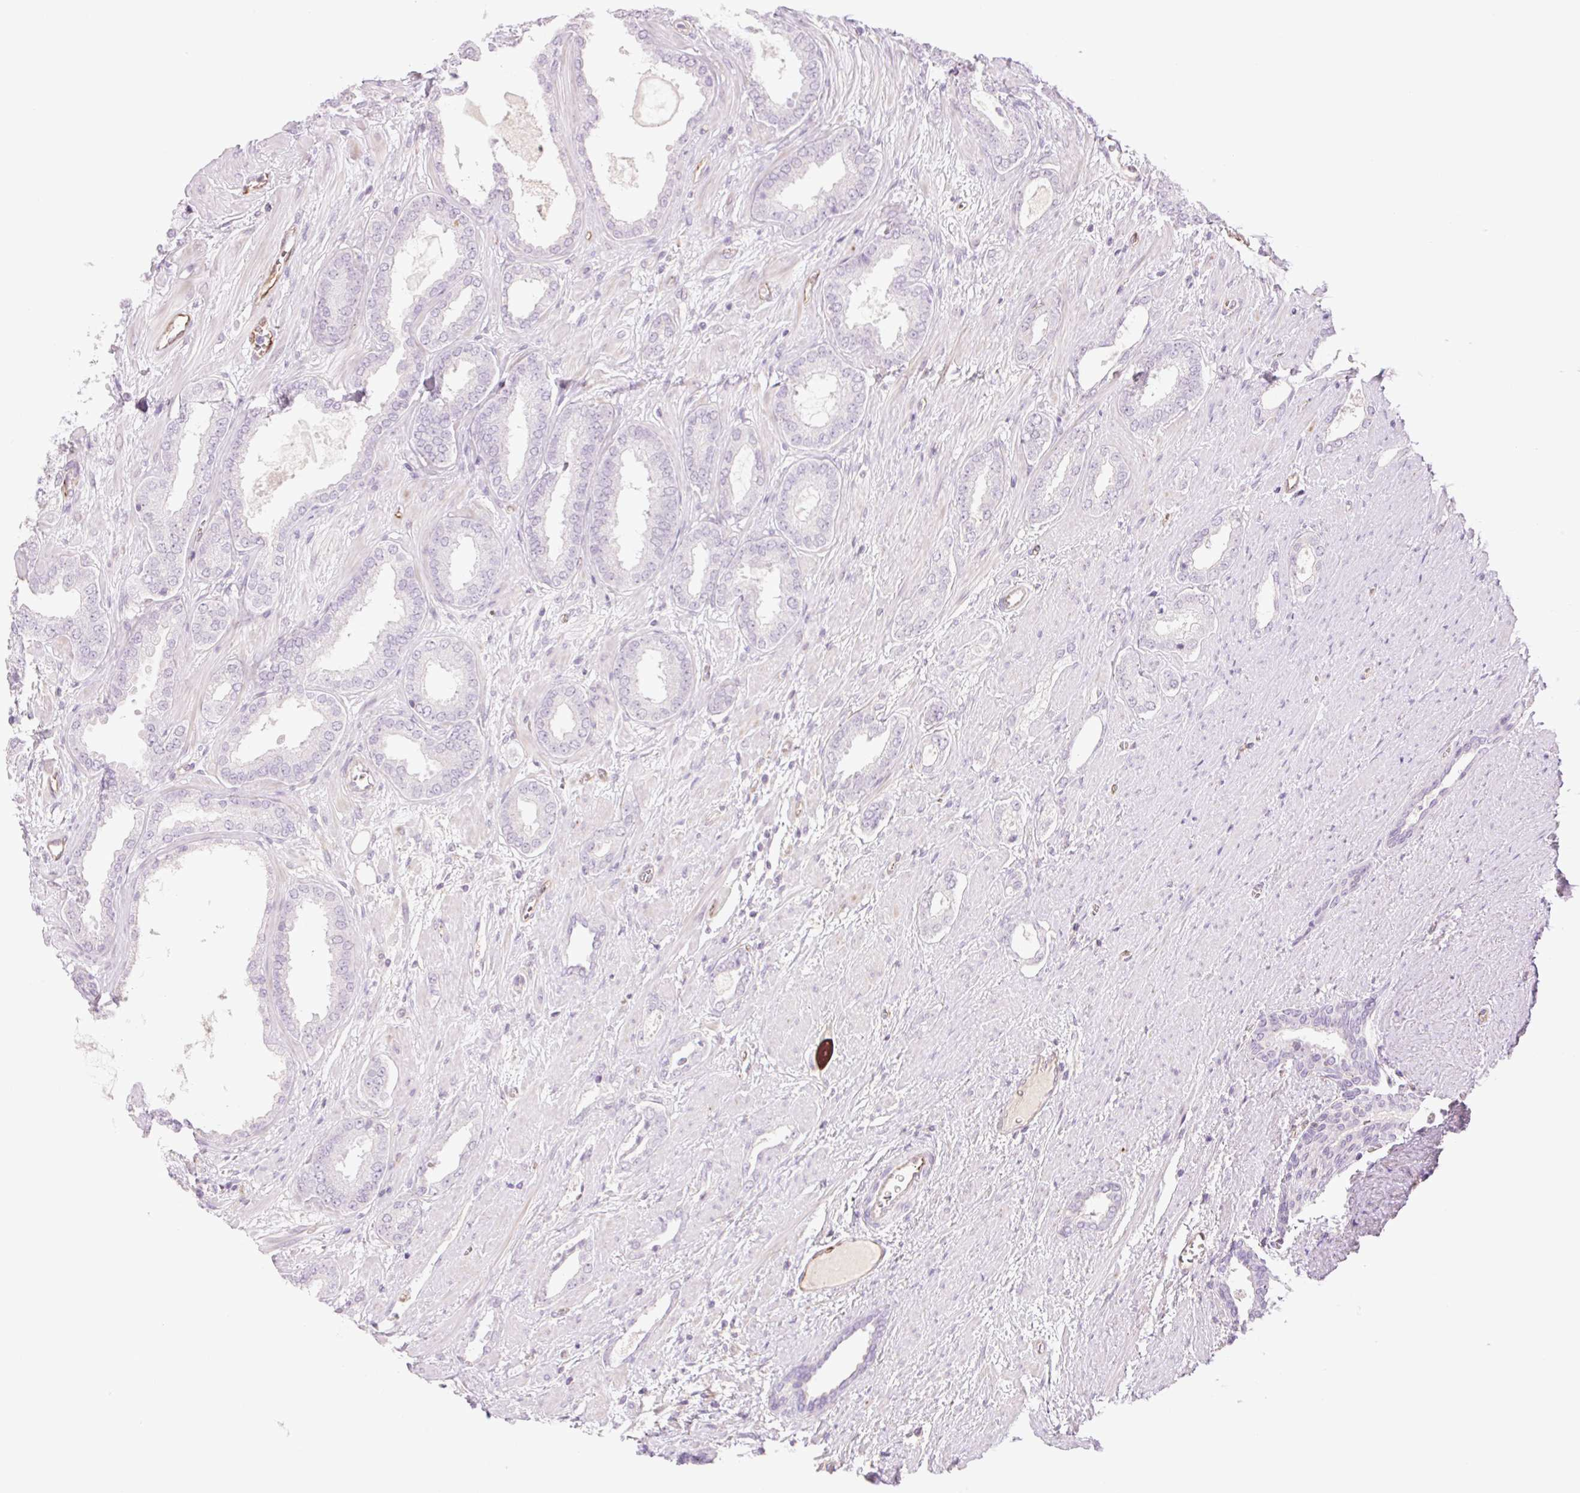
{"staining": {"intensity": "negative", "quantity": "none", "location": "none"}, "tissue": "prostate cancer", "cell_type": "Tumor cells", "image_type": "cancer", "snomed": [{"axis": "morphology", "description": "Adenocarcinoma, High grade"}, {"axis": "topography", "description": "Prostate"}], "caption": "IHC micrograph of neoplastic tissue: prostate cancer (high-grade adenocarcinoma) stained with DAB reveals no significant protein staining in tumor cells.", "gene": "ZFYVE21", "patient": {"sex": "male", "age": 58}}